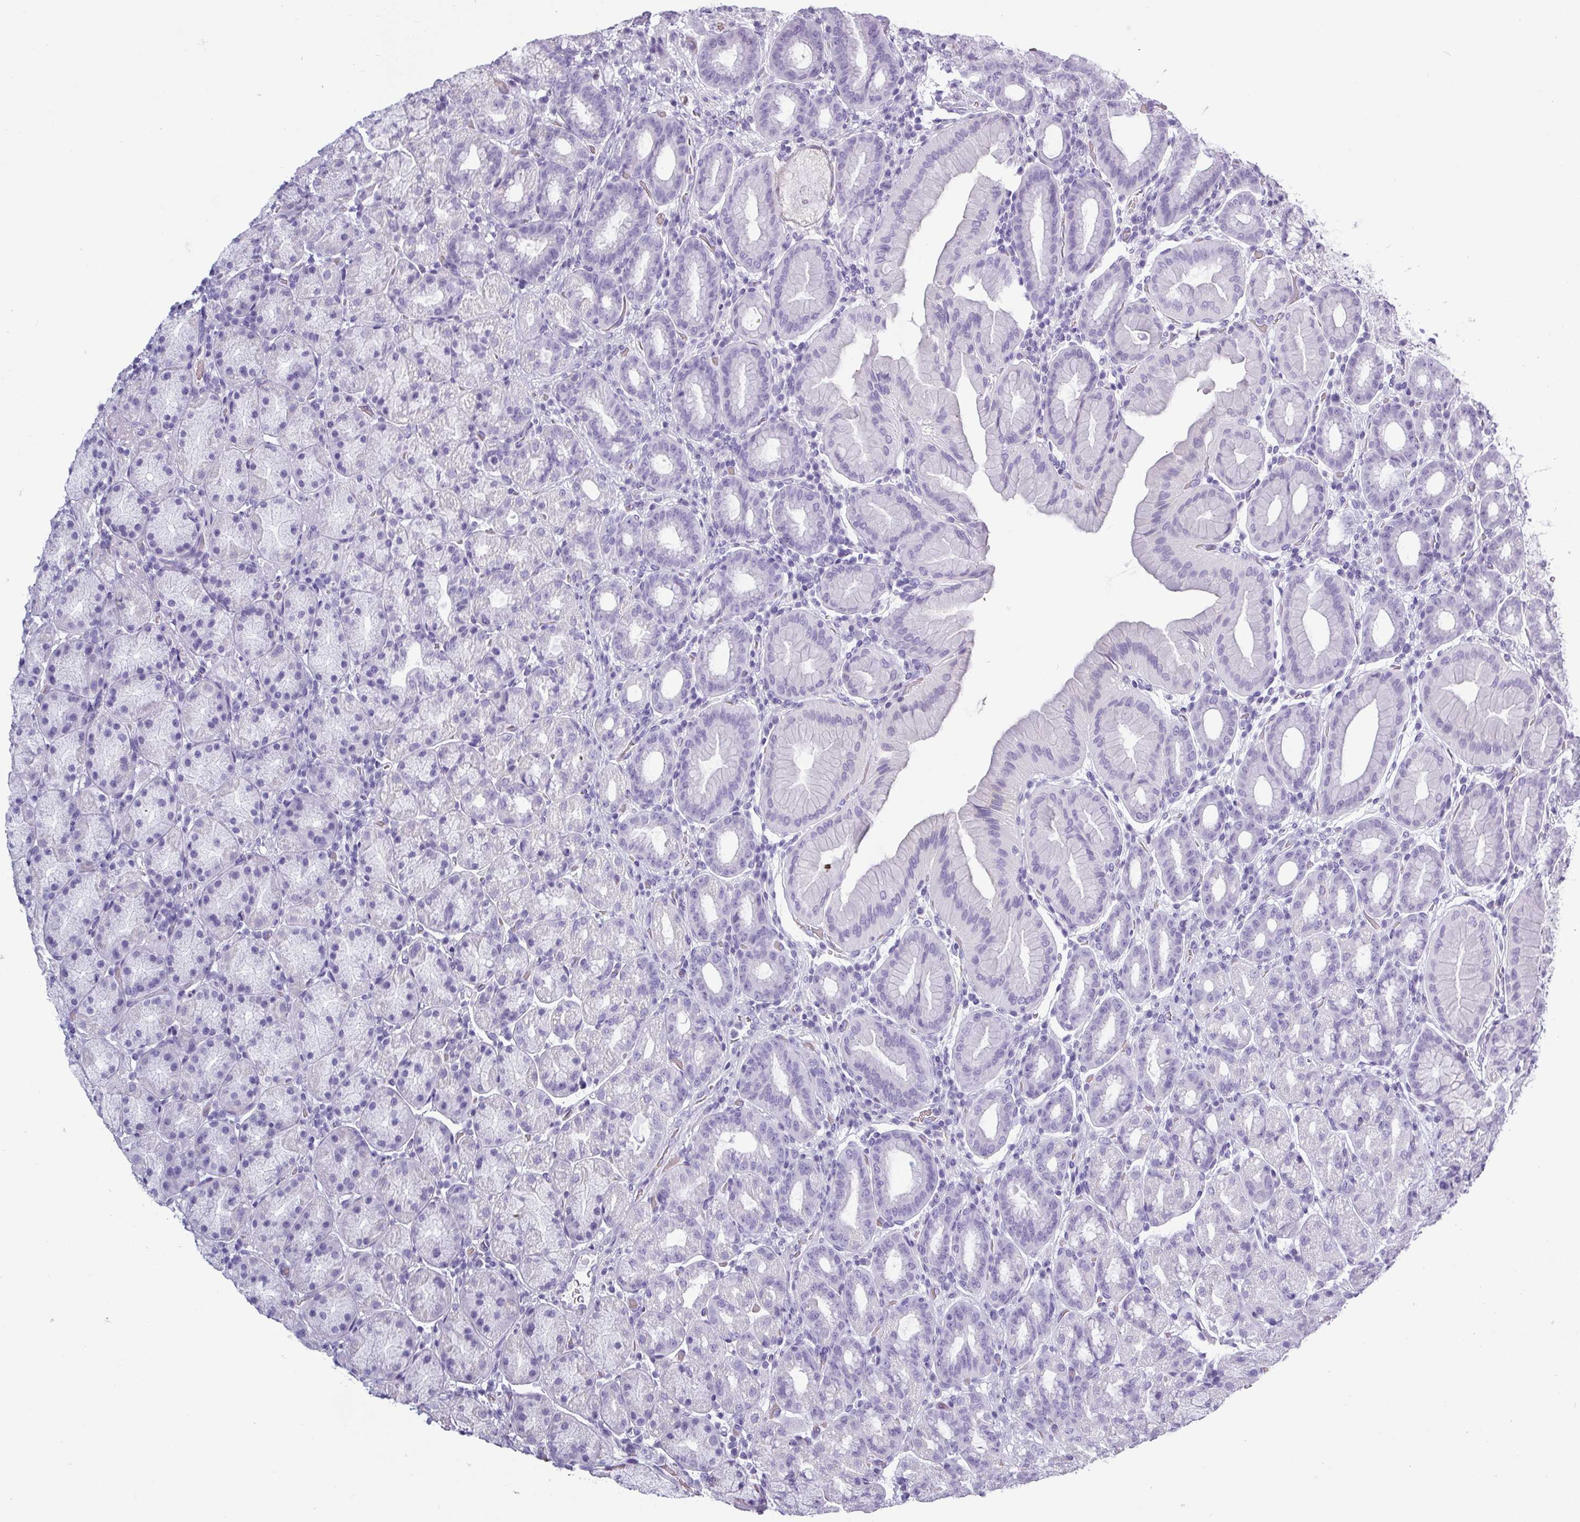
{"staining": {"intensity": "negative", "quantity": "none", "location": "none"}, "tissue": "stomach", "cell_type": "Glandular cells", "image_type": "normal", "snomed": [{"axis": "morphology", "description": "Normal tissue, NOS"}, {"axis": "topography", "description": "Stomach, upper"}, {"axis": "topography", "description": "Stomach"}], "caption": "A photomicrograph of stomach stained for a protein reveals no brown staining in glandular cells. Brightfield microscopy of immunohistochemistry (IHC) stained with DAB (3,3'-diaminobenzidine) (brown) and hematoxylin (blue), captured at high magnification.", "gene": "CRYBB2", "patient": {"sex": "male", "age": 68}}